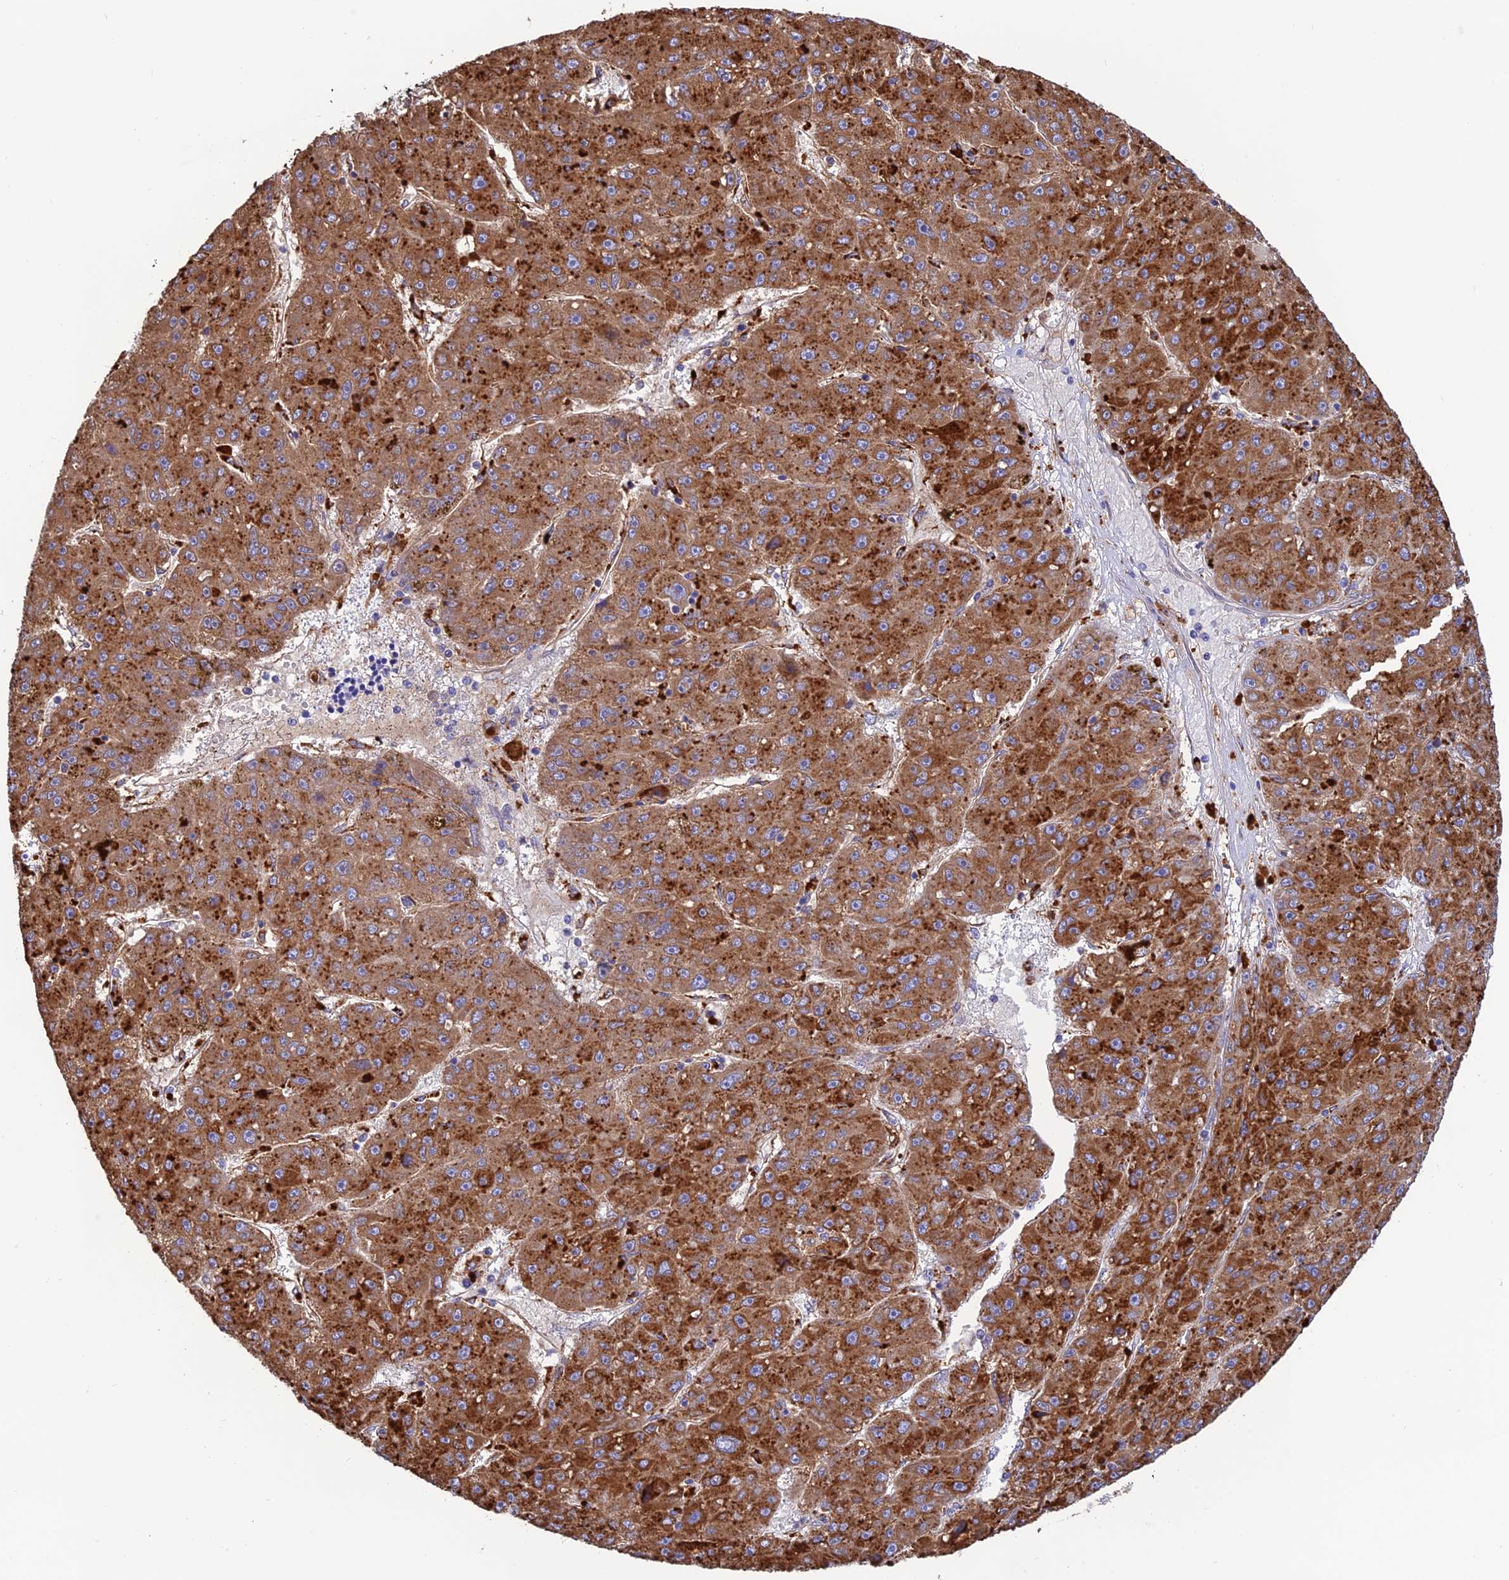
{"staining": {"intensity": "strong", "quantity": ">75%", "location": "cytoplasmic/membranous"}, "tissue": "liver cancer", "cell_type": "Tumor cells", "image_type": "cancer", "snomed": [{"axis": "morphology", "description": "Carcinoma, Hepatocellular, NOS"}, {"axis": "topography", "description": "Liver"}], "caption": "IHC photomicrograph of neoplastic tissue: hepatocellular carcinoma (liver) stained using immunohistochemistry demonstrates high levels of strong protein expression localized specifically in the cytoplasmic/membranous of tumor cells, appearing as a cytoplasmic/membranous brown color.", "gene": "VKORC1", "patient": {"sex": "male", "age": 67}}